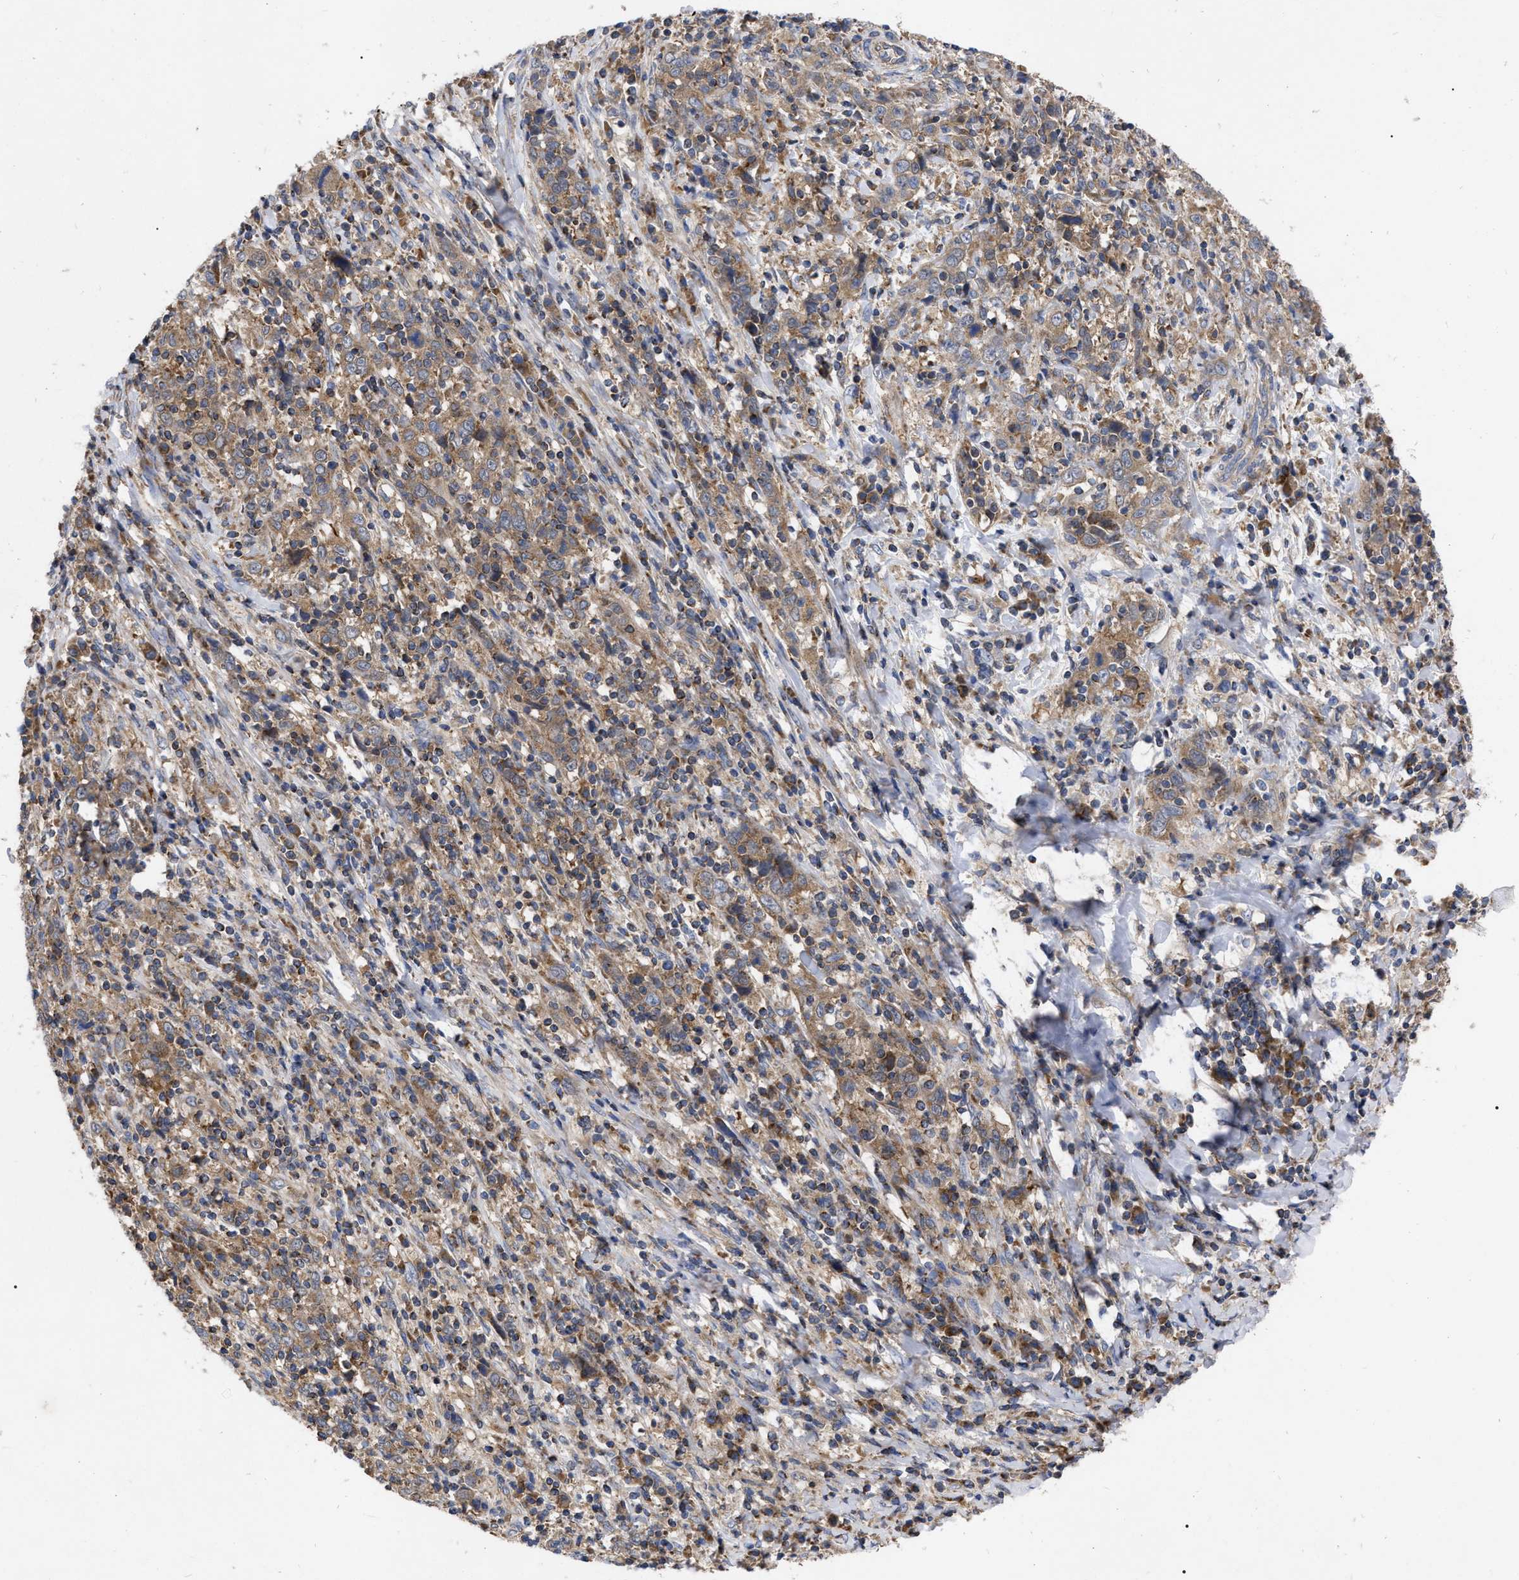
{"staining": {"intensity": "moderate", "quantity": ">75%", "location": "cytoplasmic/membranous"}, "tissue": "cervical cancer", "cell_type": "Tumor cells", "image_type": "cancer", "snomed": [{"axis": "morphology", "description": "Squamous cell carcinoma, NOS"}, {"axis": "topography", "description": "Cervix"}], "caption": "DAB (3,3'-diaminobenzidine) immunohistochemical staining of cervical cancer (squamous cell carcinoma) demonstrates moderate cytoplasmic/membranous protein staining in approximately >75% of tumor cells. The staining was performed using DAB, with brown indicating positive protein expression. Nuclei are stained blue with hematoxylin.", "gene": "CDKN2C", "patient": {"sex": "female", "age": 46}}